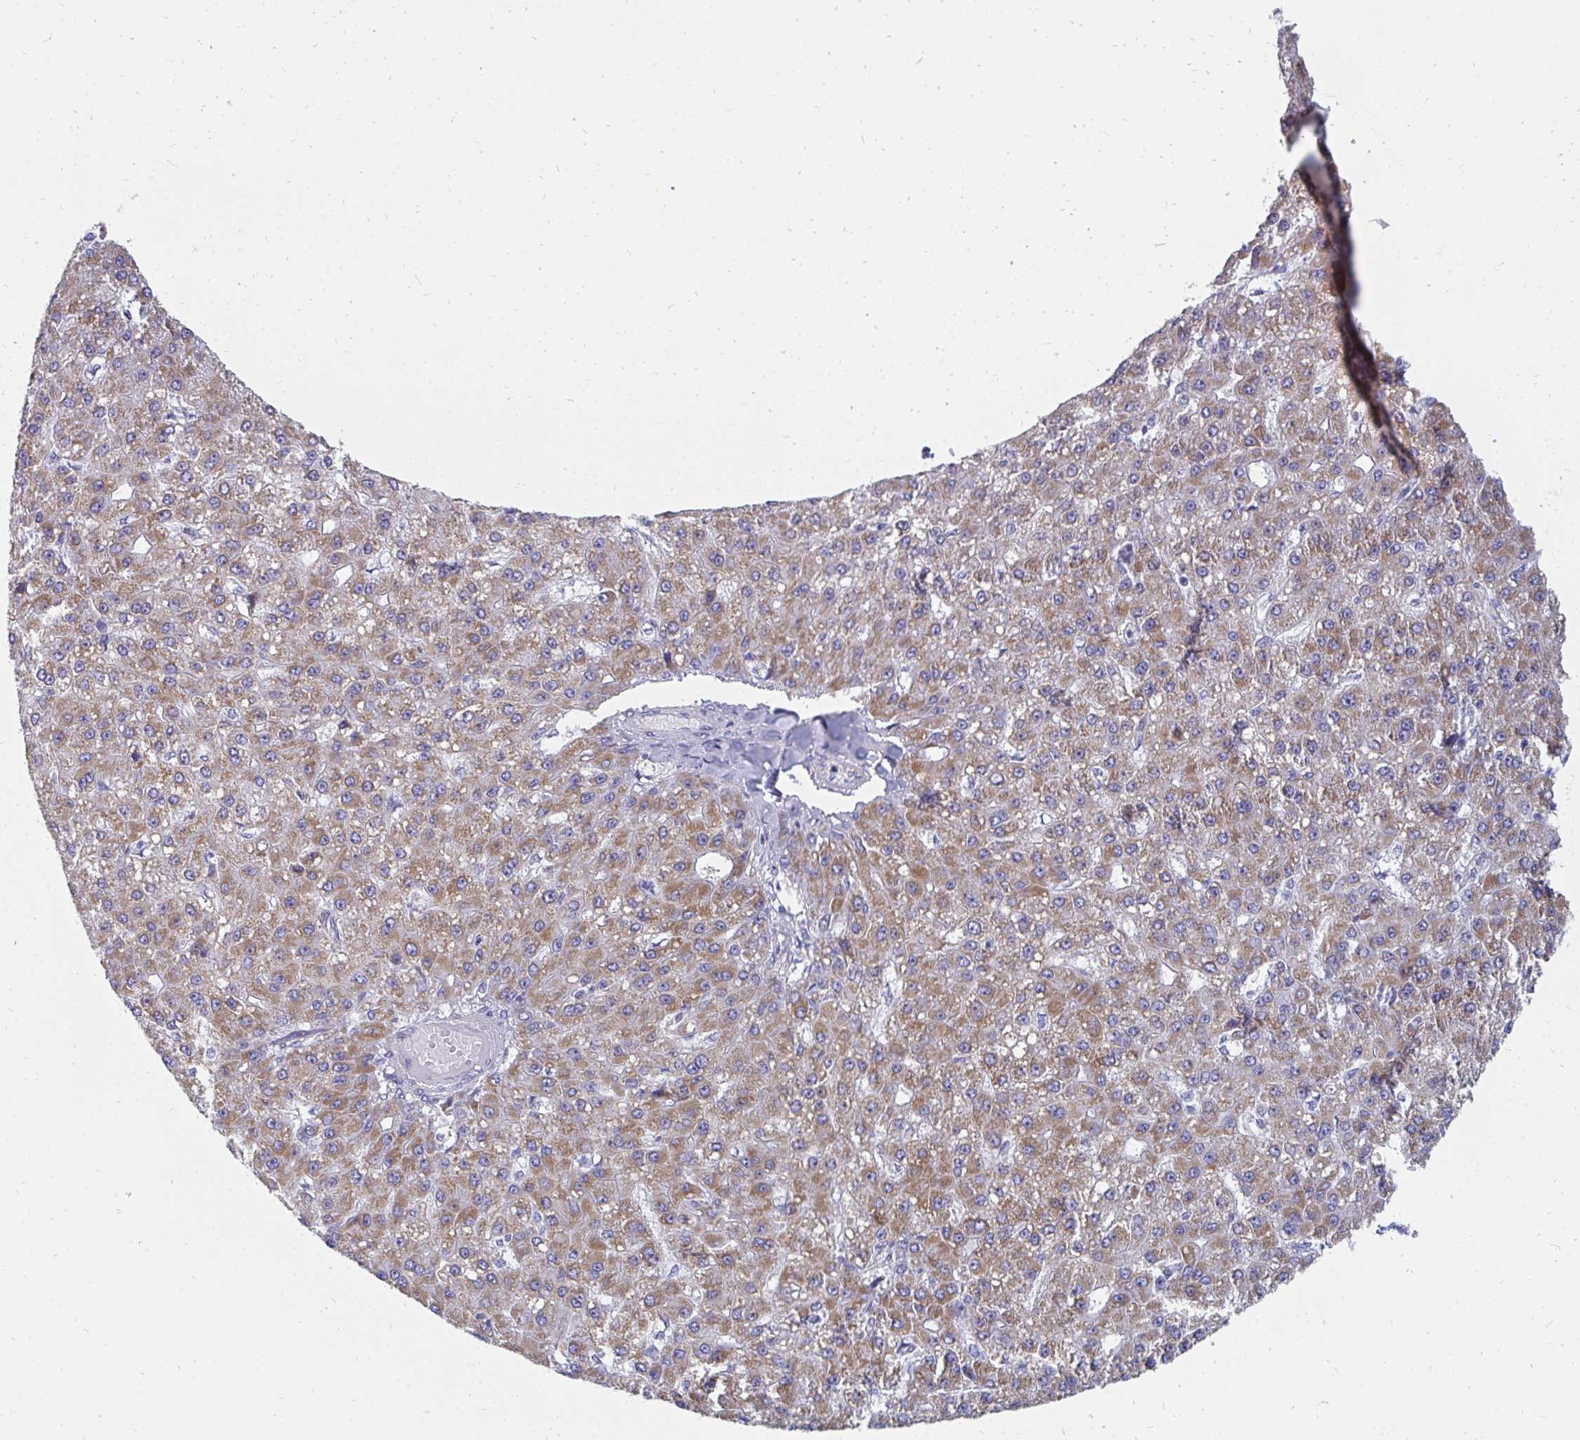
{"staining": {"intensity": "moderate", "quantity": ">75%", "location": "cytoplasmic/membranous"}, "tissue": "liver cancer", "cell_type": "Tumor cells", "image_type": "cancer", "snomed": [{"axis": "morphology", "description": "Carcinoma, Hepatocellular, NOS"}, {"axis": "topography", "description": "Liver"}], "caption": "Immunohistochemistry (DAB) staining of human liver hepatocellular carcinoma reveals moderate cytoplasmic/membranous protein staining in approximately >75% of tumor cells.", "gene": "PC", "patient": {"sex": "male", "age": 67}}